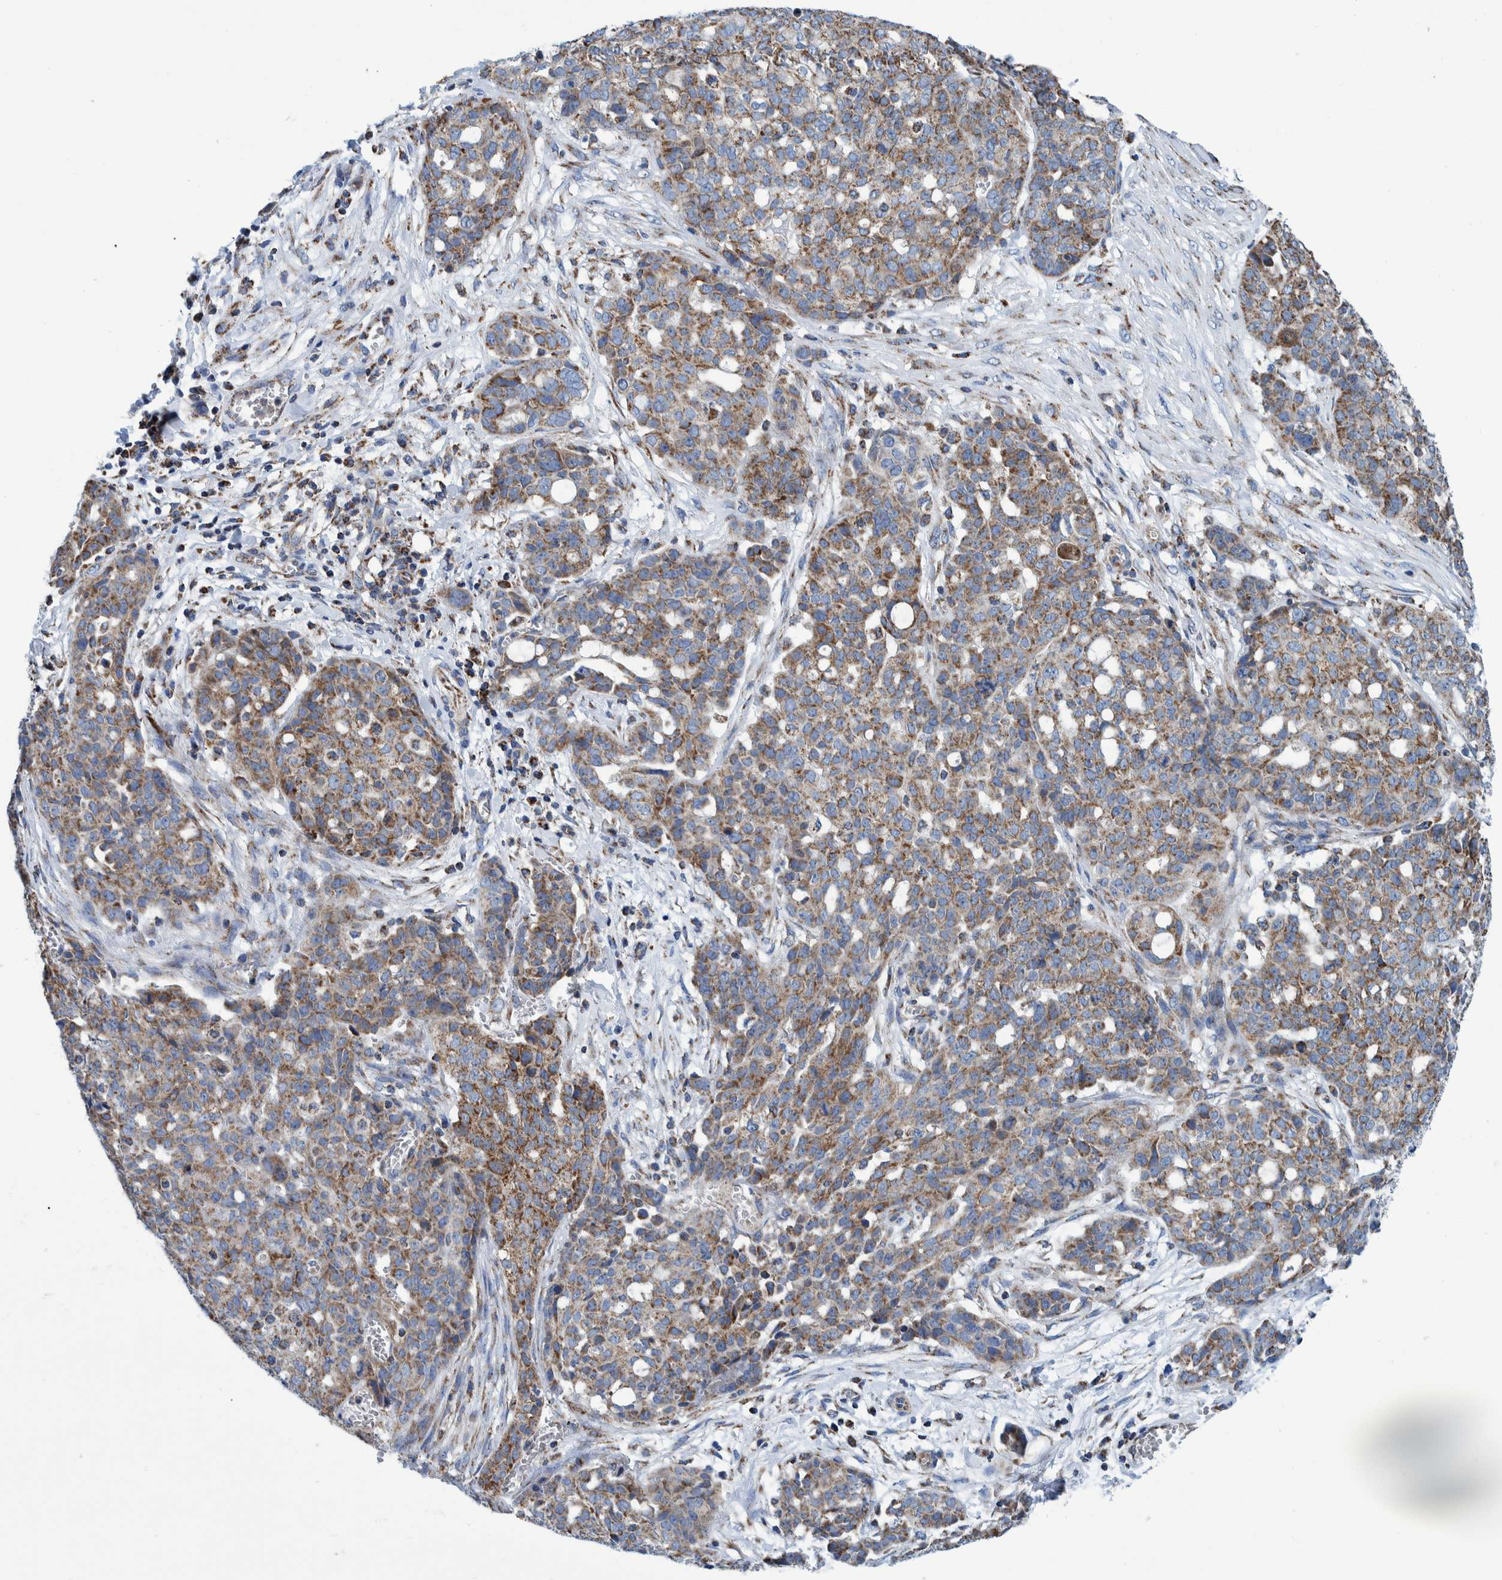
{"staining": {"intensity": "moderate", "quantity": ">75%", "location": "cytoplasmic/membranous"}, "tissue": "ovarian cancer", "cell_type": "Tumor cells", "image_type": "cancer", "snomed": [{"axis": "morphology", "description": "Cystadenocarcinoma, serous, NOS"}, {"axis": "topography", "description": "Soft tissue"}, {"axis": "topography", "description": "Ovary"}], "caption": "Brown immunohistochemical staining in ovarian cancer (serous cystadenocarcinoma) reveals moderate cytoplasmic/membranous staining in about >75% of tumor cells.", "gene": "BZW2", "patient": {"sex": "female", "age": 57}}